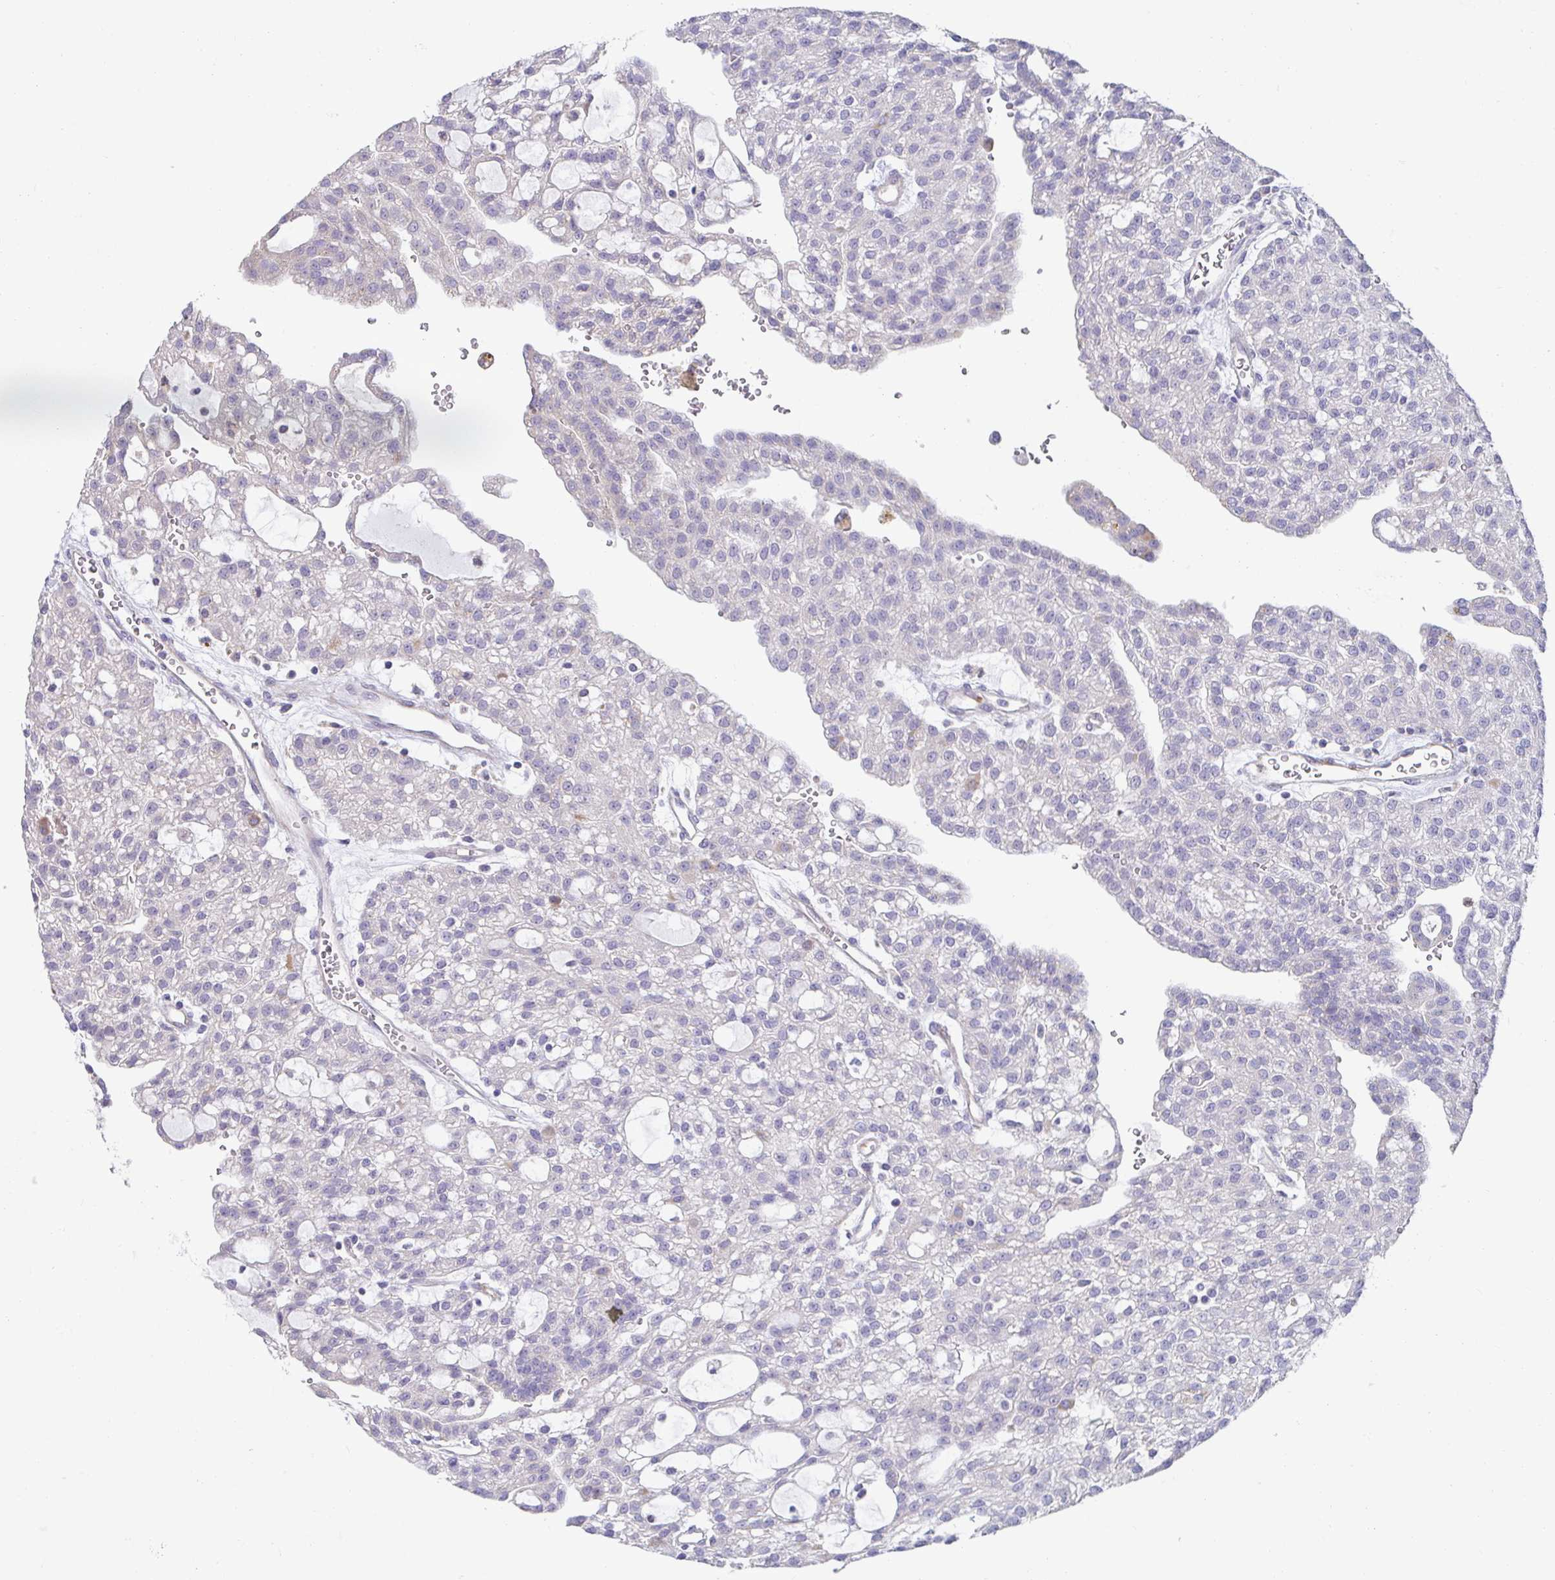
{"staining": {"intensity": "negative", "quantity": "none", "location": "none"}, "tissue": "renal cancer", "cell_type": "Tumor cells", "image_type": "cancer", "snomed": [{"axis": "morphology", "description": "Adenocarcinoma, NOS"}, {"axis": "topography", "description": "Kidney"}], "caption": "Tumor cells are negative for brown protein staining in renal adenocarcinoma.", "gene": "CXCR1", "patient": {"sex": "male", "age": 63}}